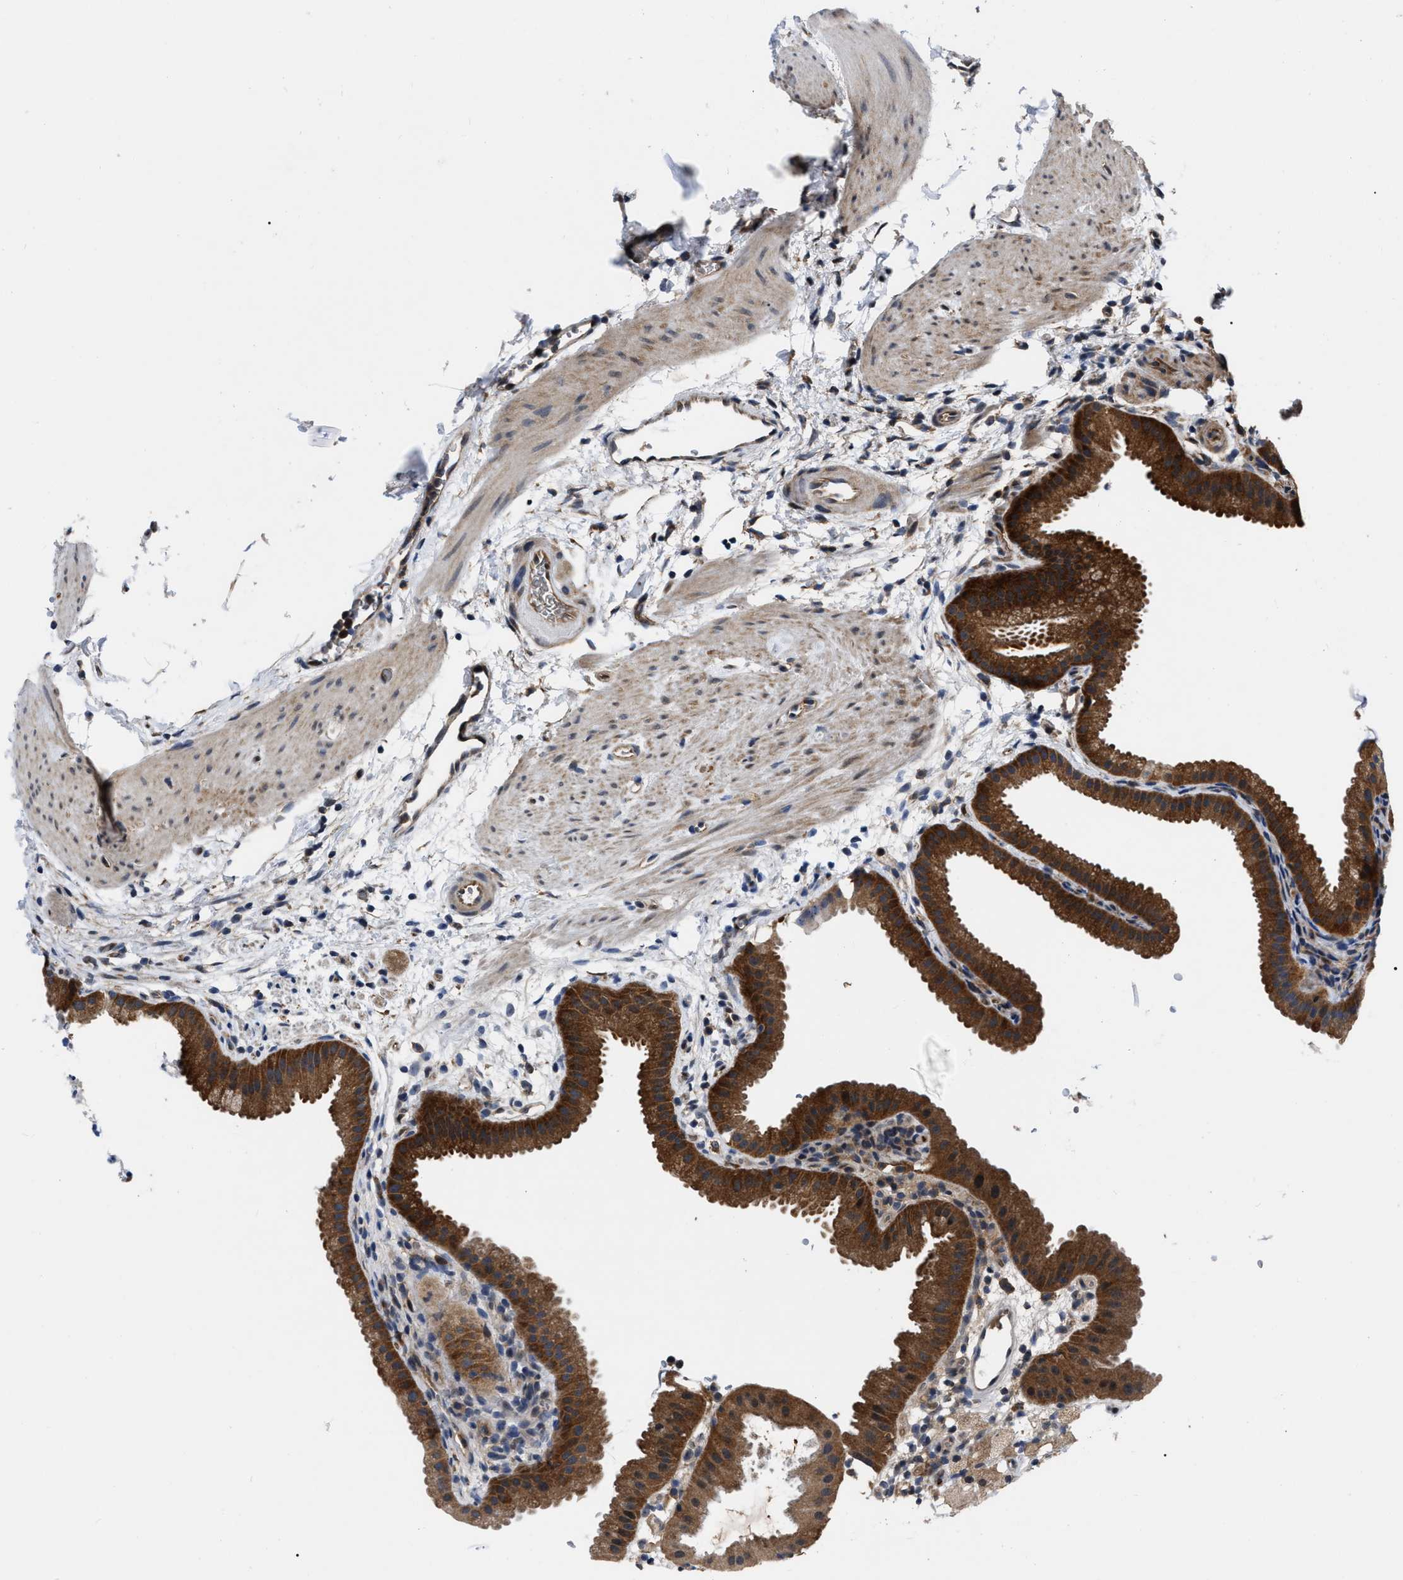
{"staining": {"intensity": "strong", "quantity": ">75%", "location": "cytoplasmic/membranous"}, "tissue": "gallbladder", "cell_type": "Glandular cells", "image_type": "normal", "snomed": [{"axis": "morphology", "description": "Normal tissue, NOS"}, {"axis": "topography", "description": "Gallbladder"}], "caption": "Immunohistochemical staining of normal human gallbladder displays high levels of strong cytoplasmic/membranous staining in approximately >75% of glandular cells.", "gene": "GET4", "patient": {"sex": "female", "age": 64}}